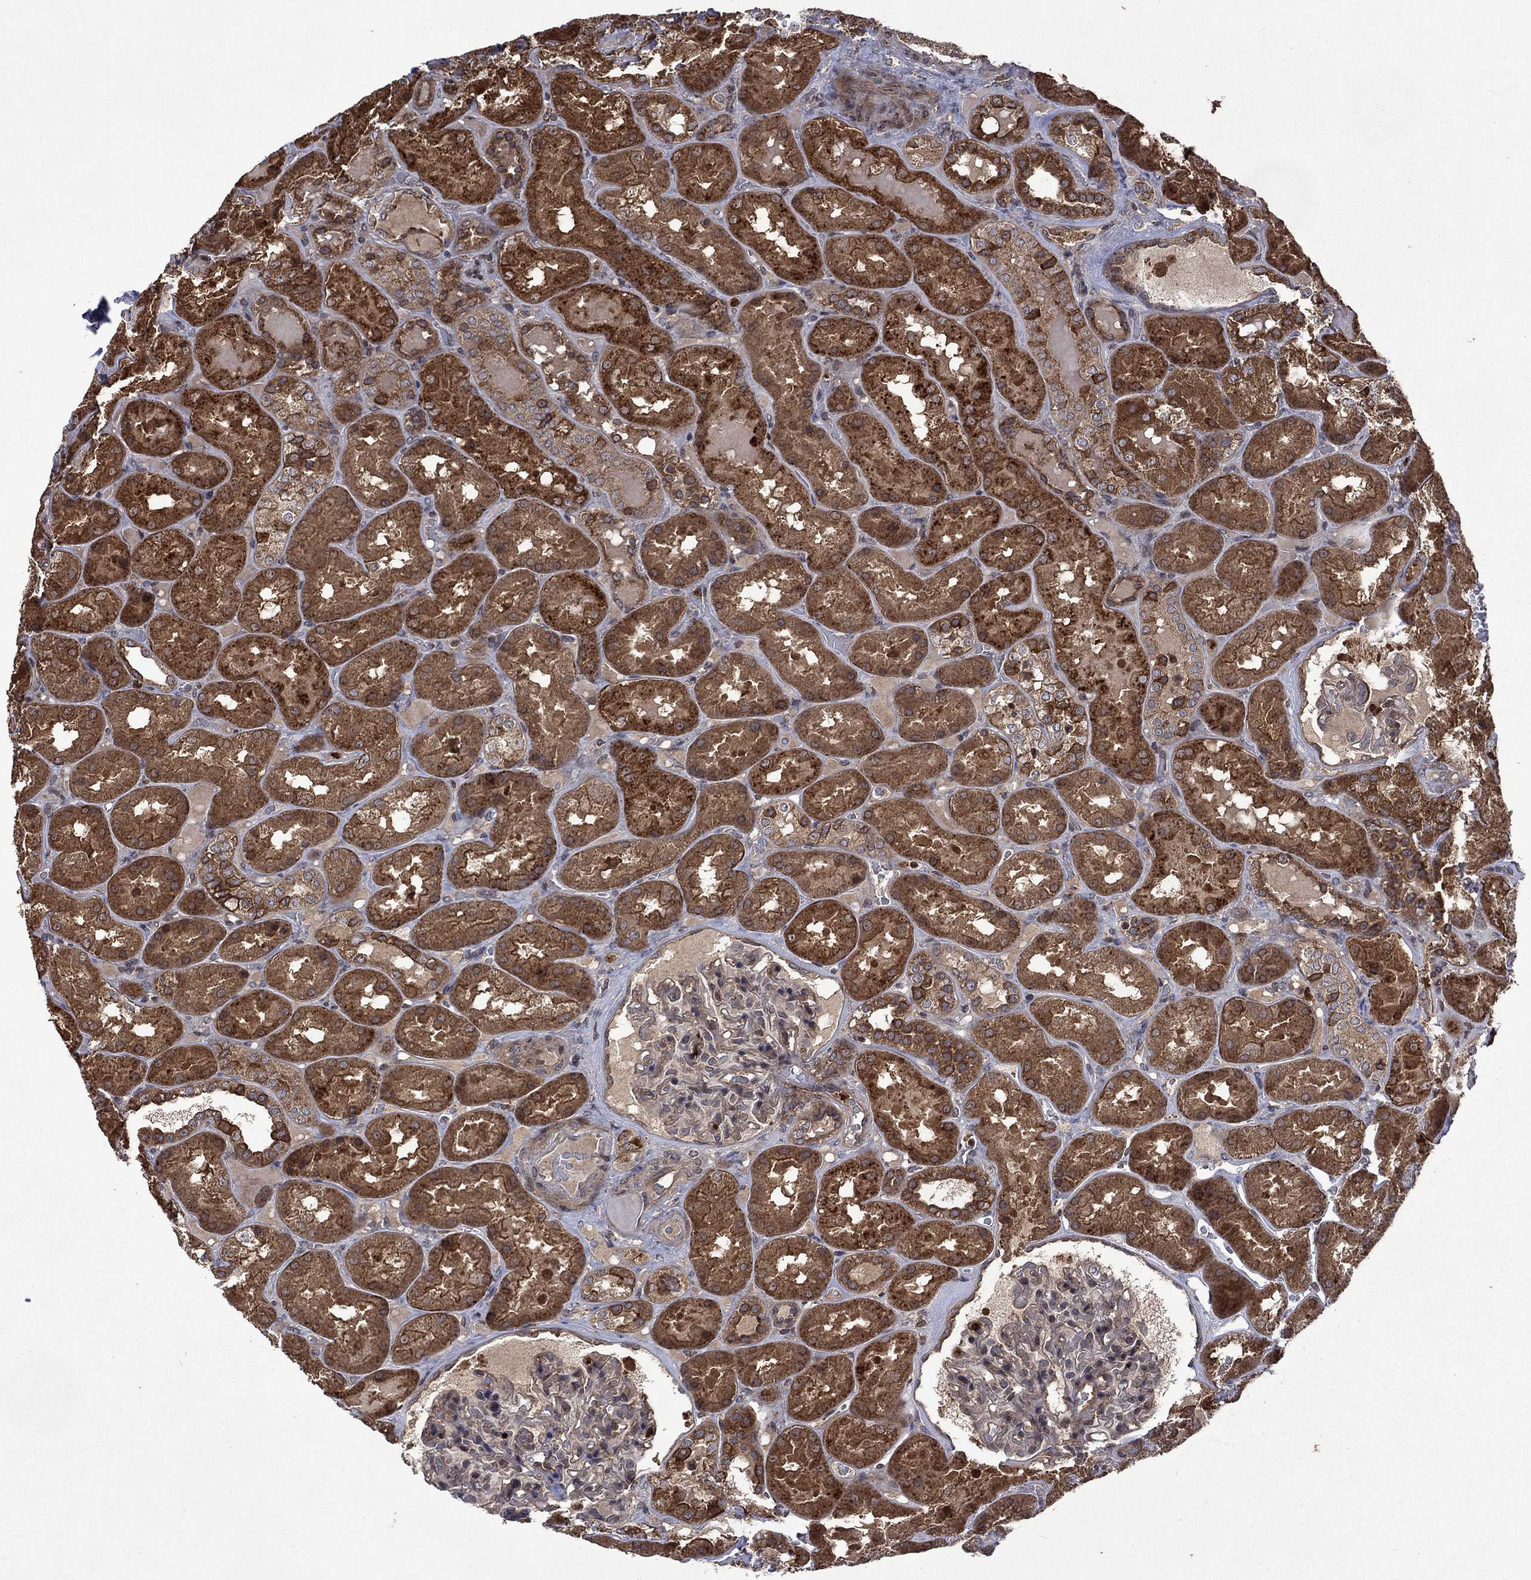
{"staining": {"intensity": "negative", "quantity": "none", "location": "none"}, "tissue": "kidney", "cell_type": "Cells in glomeruli", "image_type": "normal", "snomed": [{"axis": "morphology", "description": "Normal tissue, NOS"}, {"axis": "topography", "description": "Kidney"}], "caption": "Cells in glomeruli show no significant protein expression in unremarkable kidney. (DAB (3,3'-diaminobenzidine) IHC visualized using brightfield microscopy, high magnification).", "gene": "TMEM33", "patient": {"sex": "male", "age": 73}}